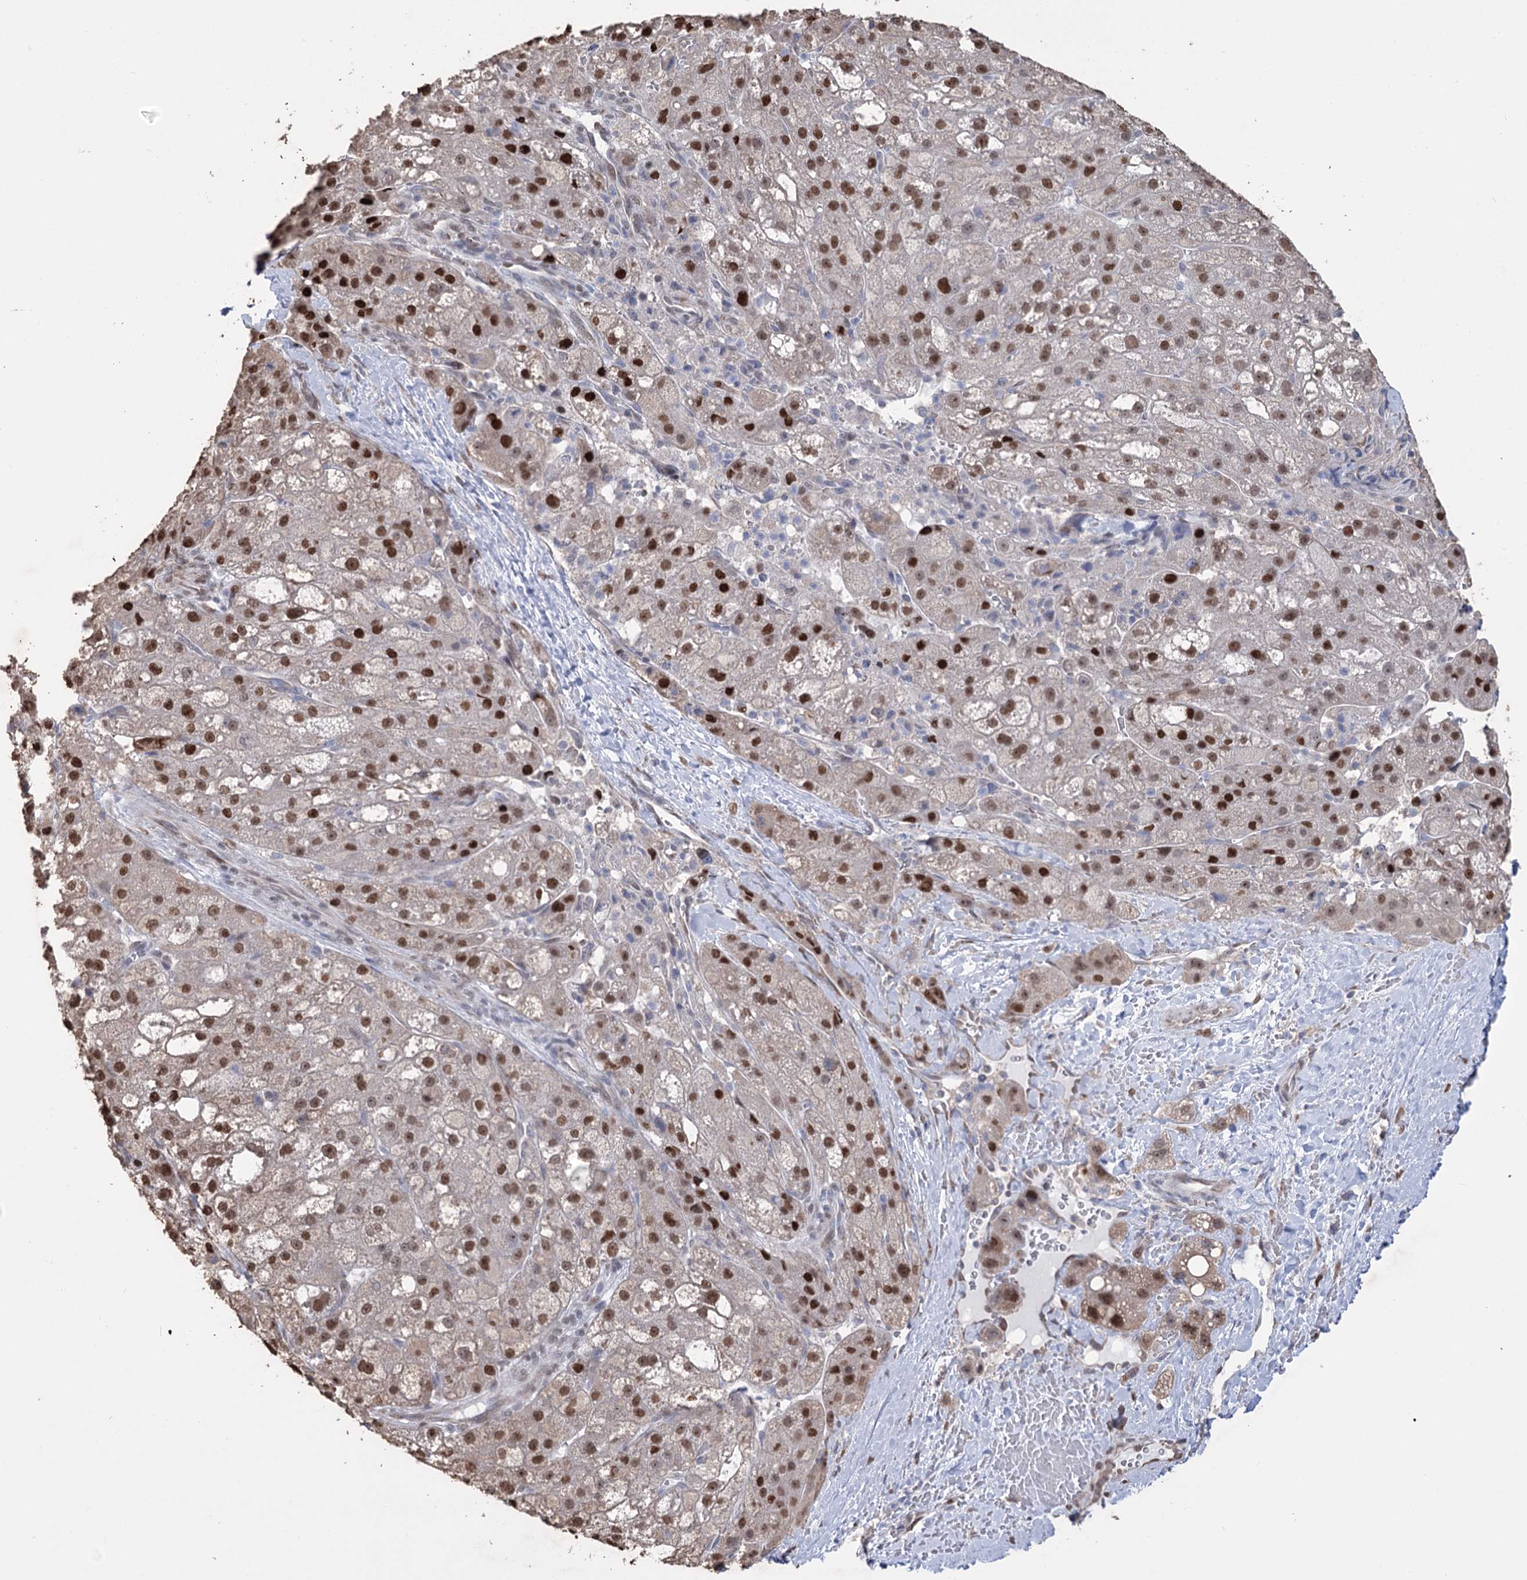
{"staining": {"intensity": "strong", "quantity": "25%-75%", "location": "nuclear"}, "tissue": "liver cancer", "cell_type": "Tumor cells", "image_type": "cancer", "snomed": [{"axis": "morphology", "description": "Normal tissue, NOS"}, {"axis": "morphology", "description": "Carcinoma, Hepatocellular, NOS"}, {"axis": "topography", "description": "Liver"}], "caption": "Immunohistochemical staining of liver cancer (hepatocellular carcinoma) exhibits high levels of strong nuclear protein expression in approximately 25%-75% of tumor cells.", "gene": "NFU1", "patient": {"sex": "male", "age": 57}}